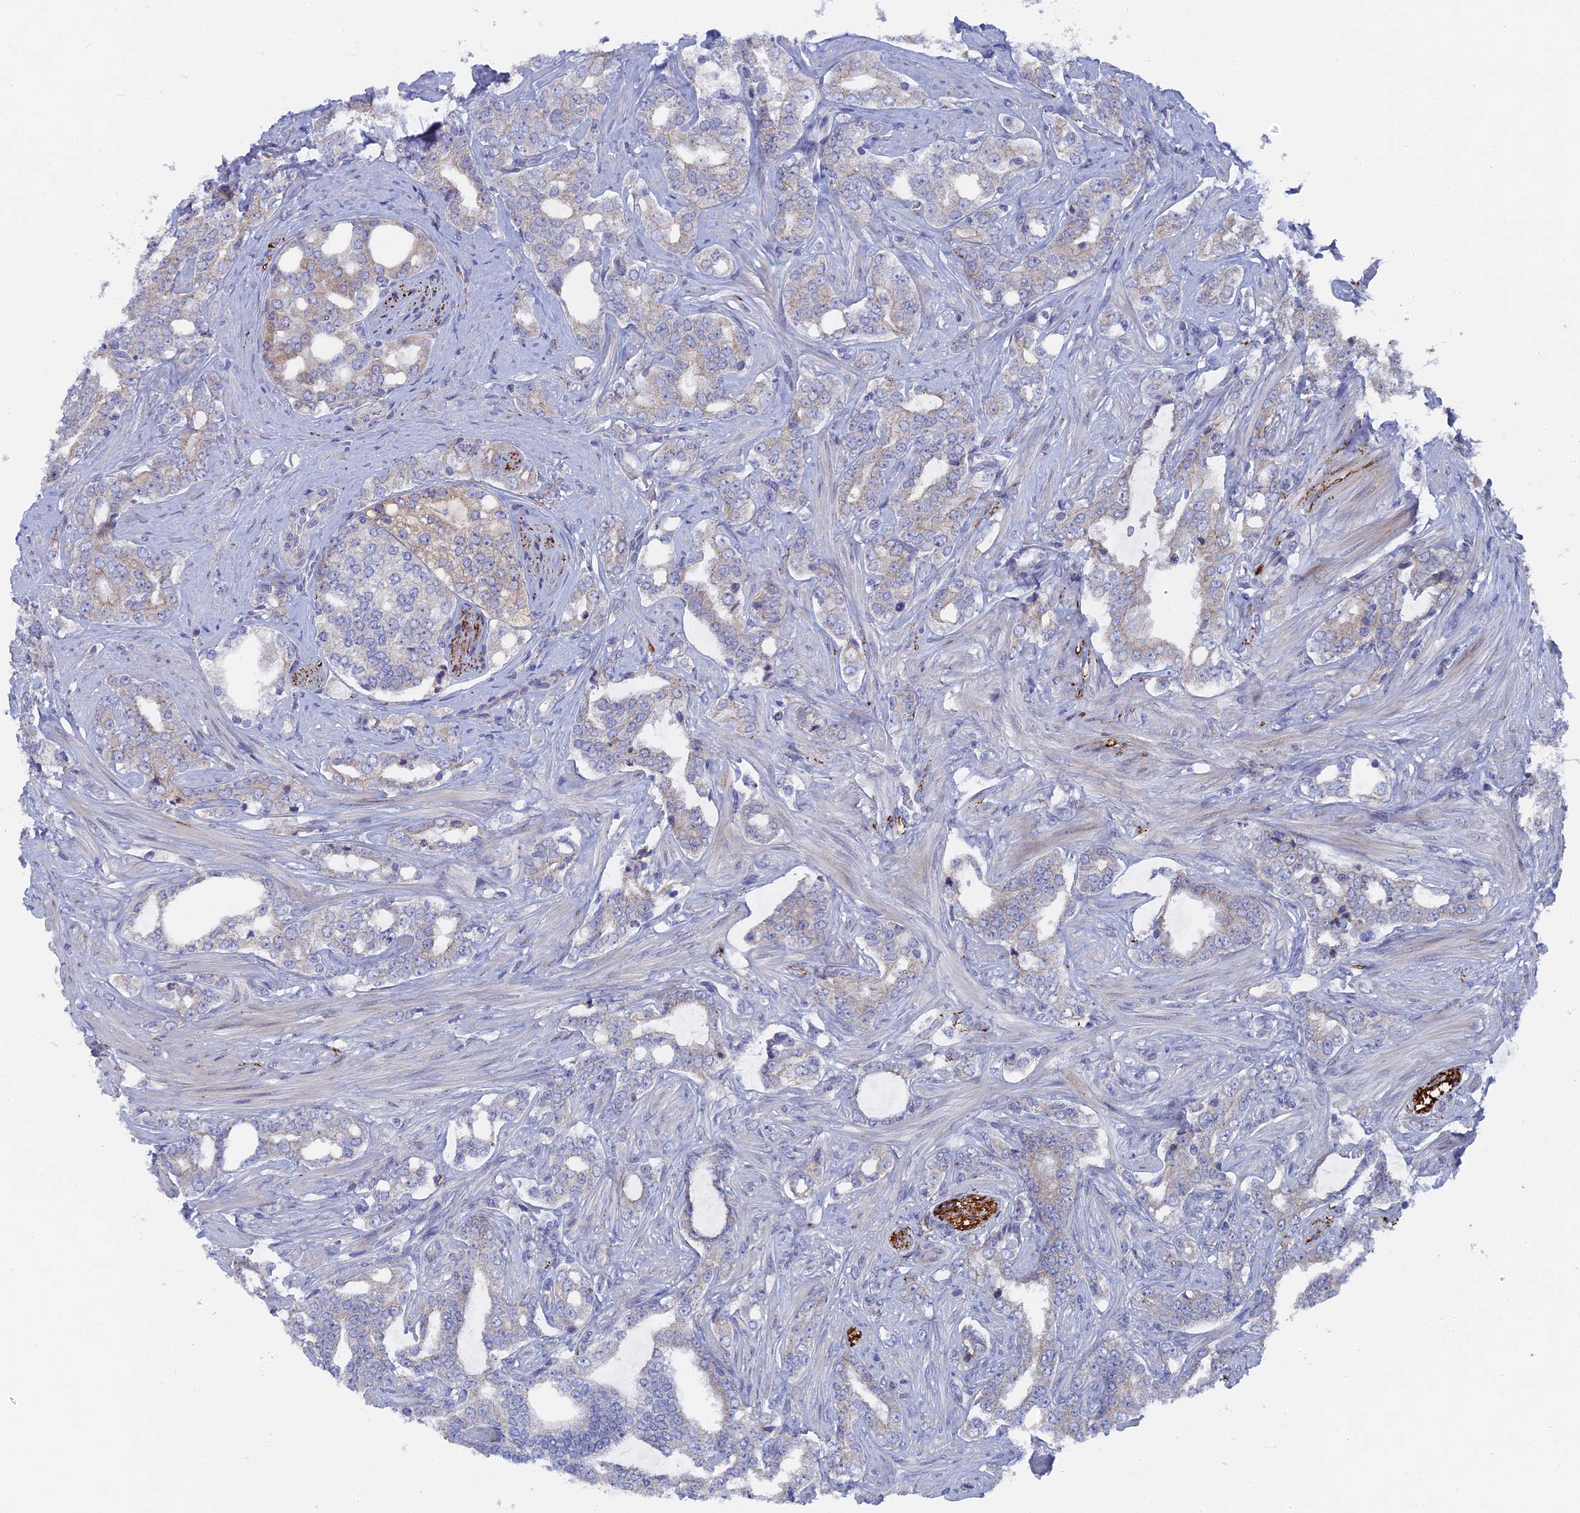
{"staining": {"intensity": "weak", "quantity": "<25%", "location": "cytoplasmic/membranous"}, "tissue": "prostate cancer", "cell_type": "Tumor cells", "image_type": "cancer", "snomed": [{"axis": "morphology", "description": "Adenocarcinoma, High grade"}, {"axis": "topography", "description": "Prostate"}], "caption": "This photomicrograph is of prostate cancer (high-grade adenocarcinoma) stained with IHC to label a protein in brown with the nuclei are counter-stained blue. There is no staining in tumor cells.", "gene": "TMEM161A", "patient": {"sex": "male", "age": 64}}